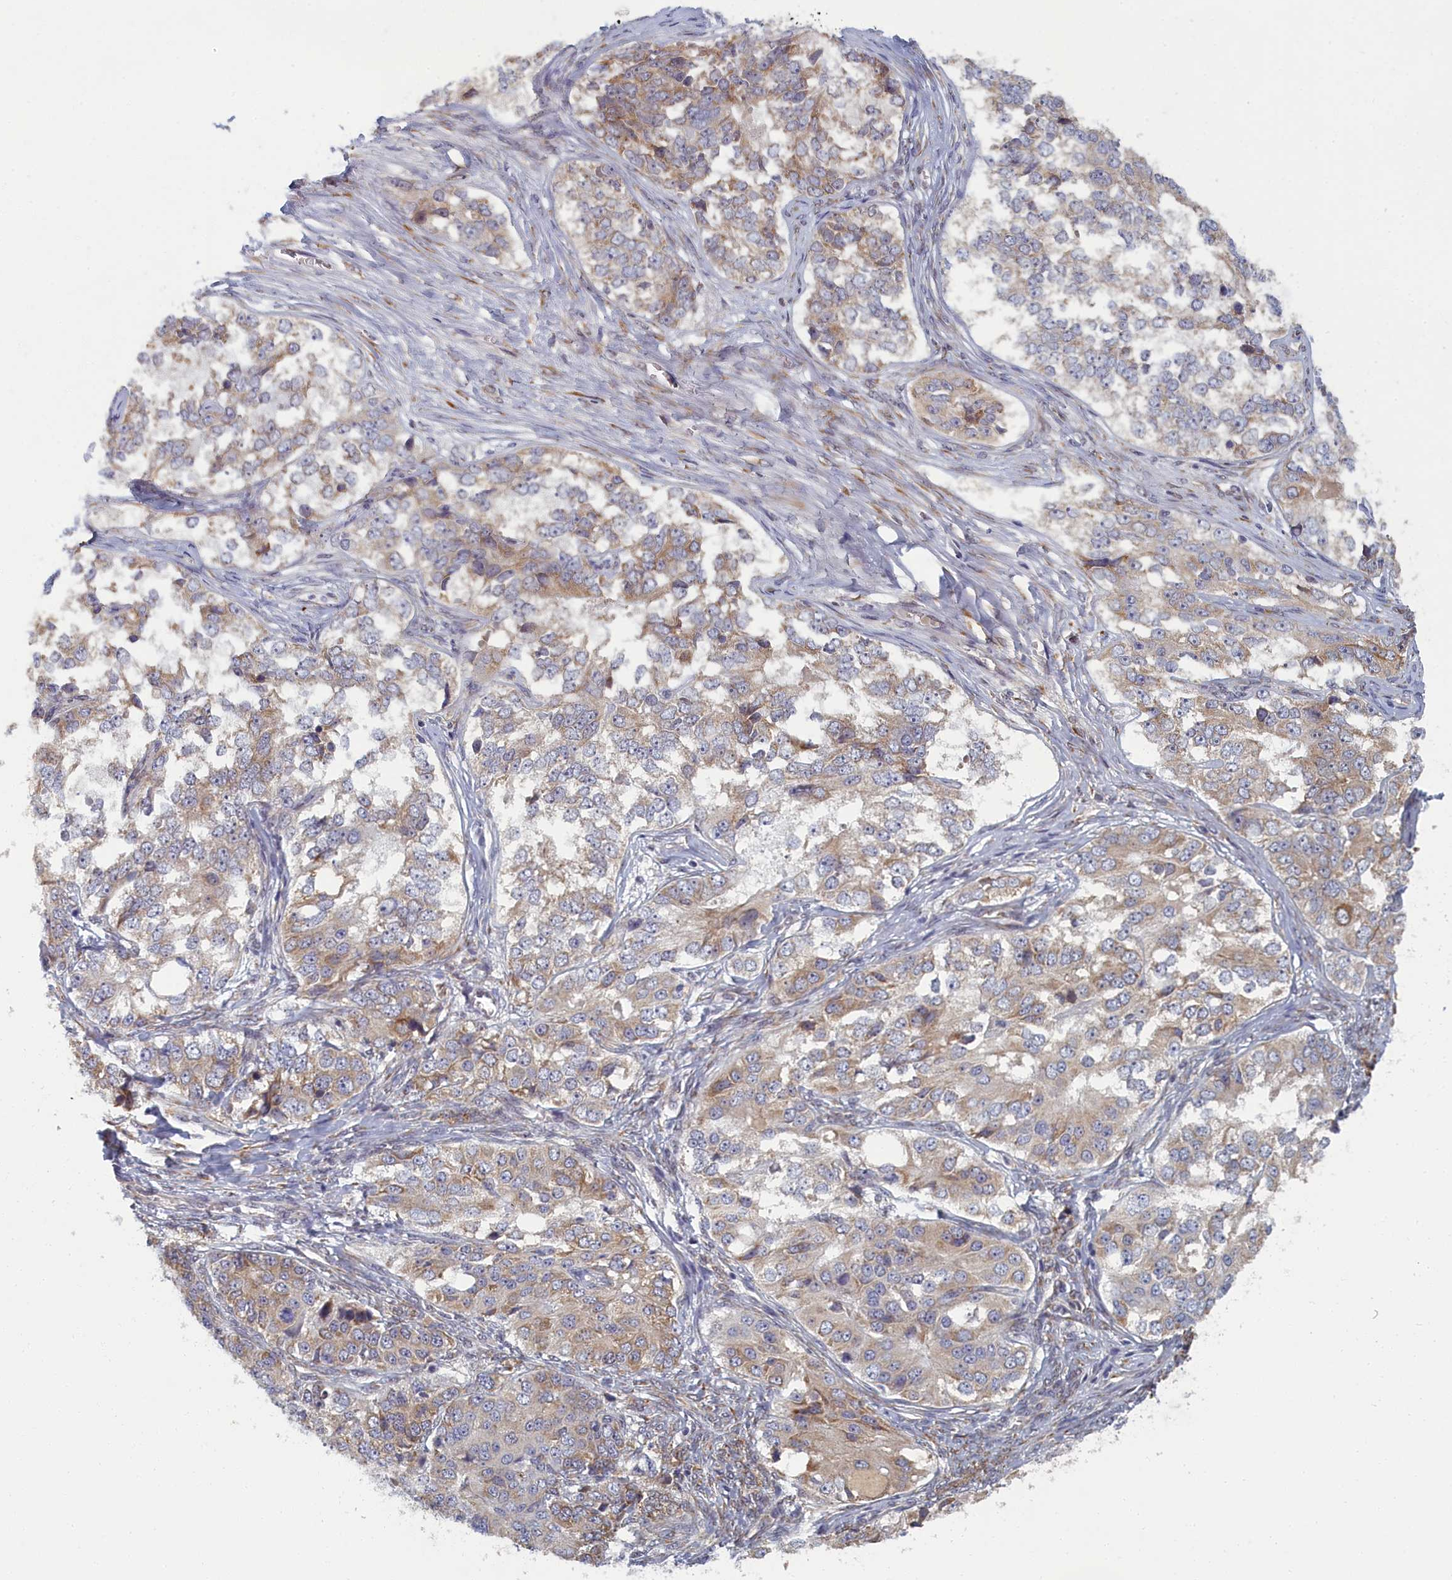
{"staining": {"intensity": "weak", "quantity": "25%-75%", "location": "cytoplasmic/membranous"}, "tissue": "ovarian cancer", "cell_type": "Tumor cells", "image_type": "cancer", "snomed": [{"axis": "morphology", "description": "Carcinoma, endometroid"}, {"axis": "topography", "description": "Ovary"}], "caption": "There is low levels of weak cytoplasmic/membranous positivity in tumor cells of ovarian cancer, as demonstrated by immunohistochemical staining (brown color).", "gene": "DNAJC17", "patient": {"sex": "female", "age": 51}}